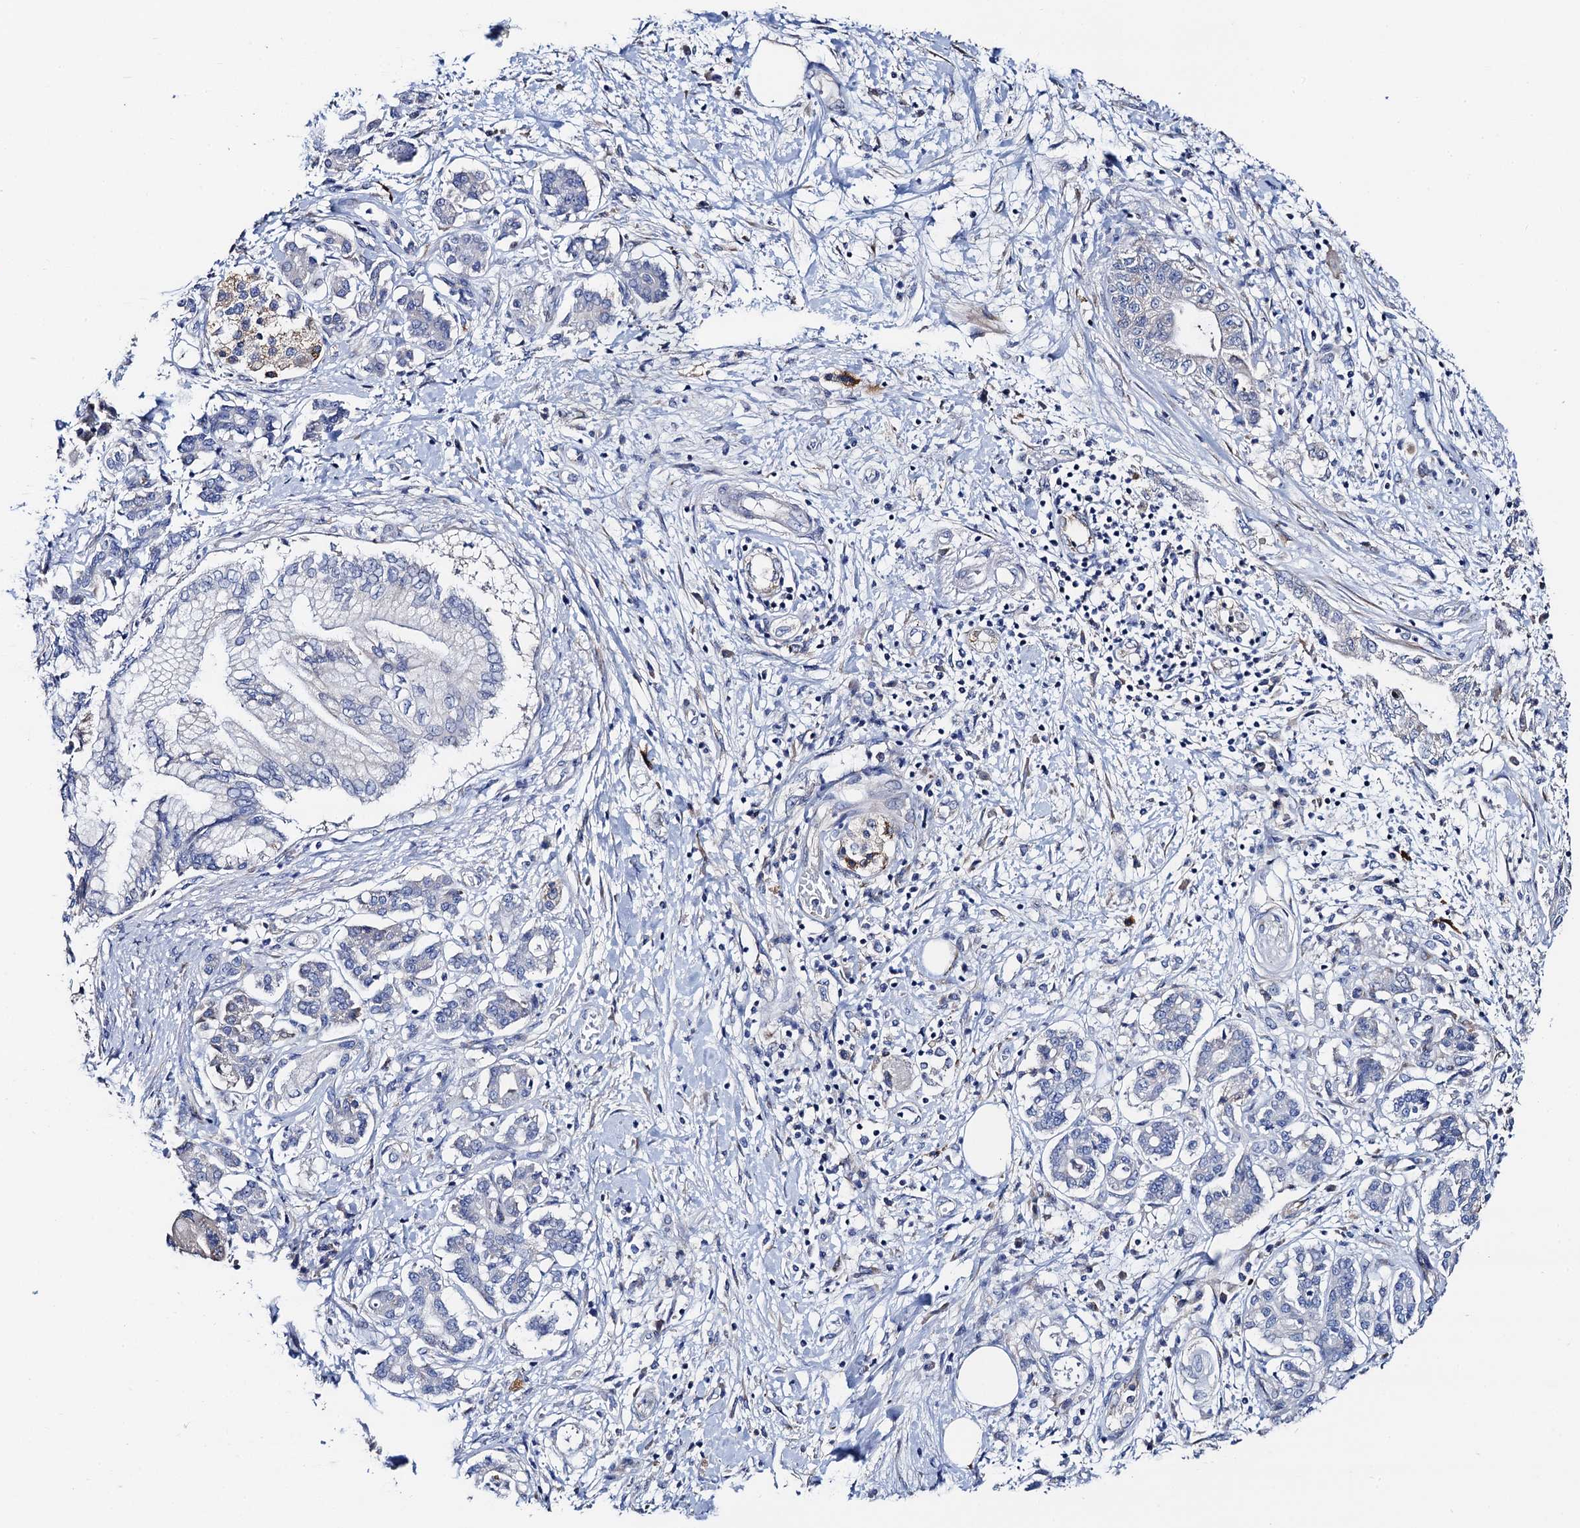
{"staining": {"intensity": "negative", "quantity": "none", "location": "none"}, "tissue": "pancreatic cancer", "cell_type": "Tumor cells", "image_type": "cancer", "snomed": [{"axis": "morphology", "description": "Adenocarcinoma, NOS"}, {"axis": "topography", "description": "Pancreas"}], "caption": "Tumor cells are negative for brown protein staining in pancreatic adenocarcinoma.", "gene": "FREM3", "patient": {"sex": "female", "age": 73}}